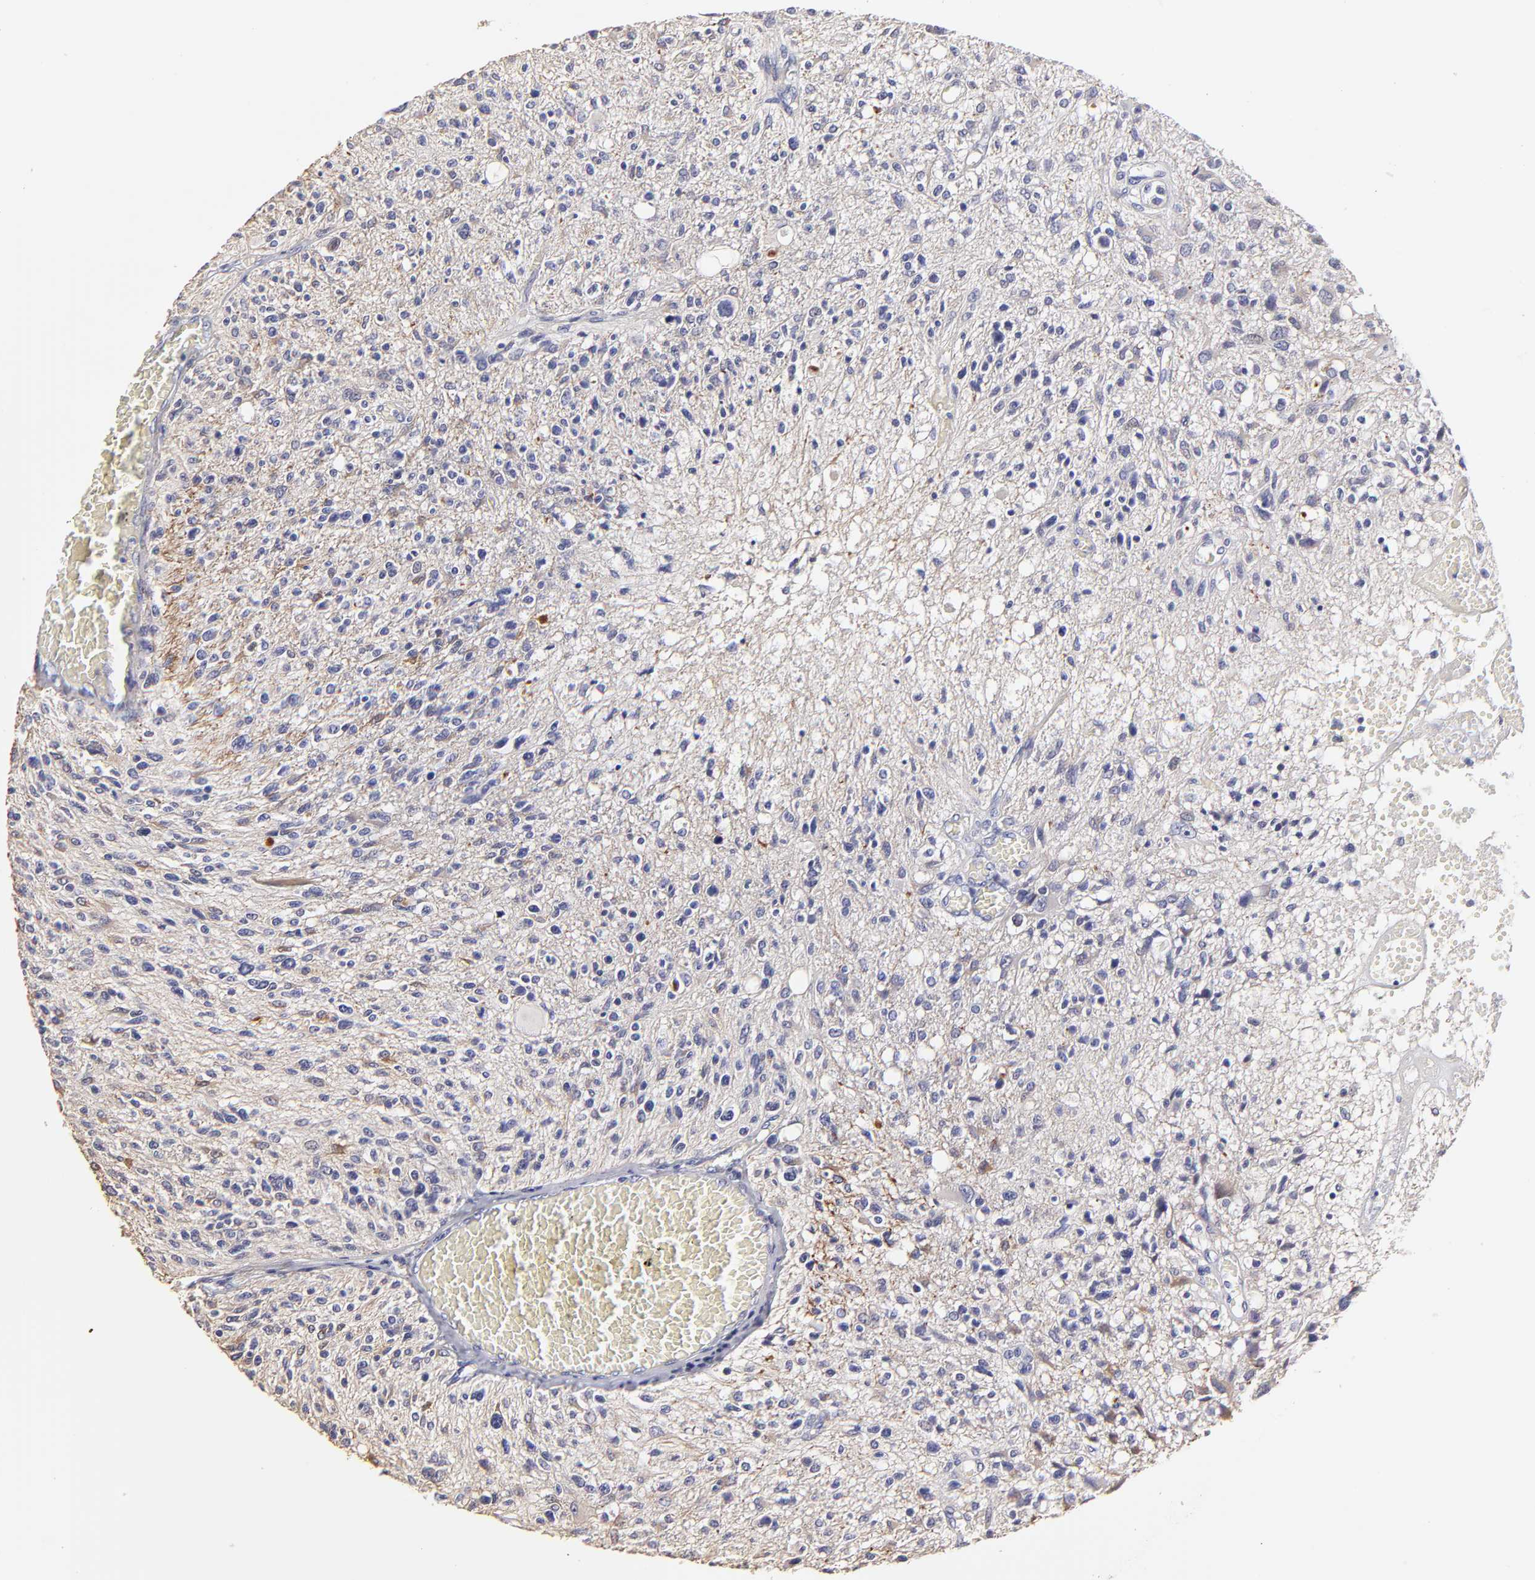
{"staining": {"intensity": "negative", "quantity": "none", "location": "none"}, "tissue": "glioma", "cell_type": "Tumor cells", "image_type": "cancer", "snomed": [{"axis": "morphology", "description": "Glioma, malignant, High grade"}, {"axis": "topography", "description": "Cerebral cortex"}], "caption": "Tumor cells show no significant expression in glioma.", "gene": "BTG2", "patient": {"sex": "male", "age": 76}}